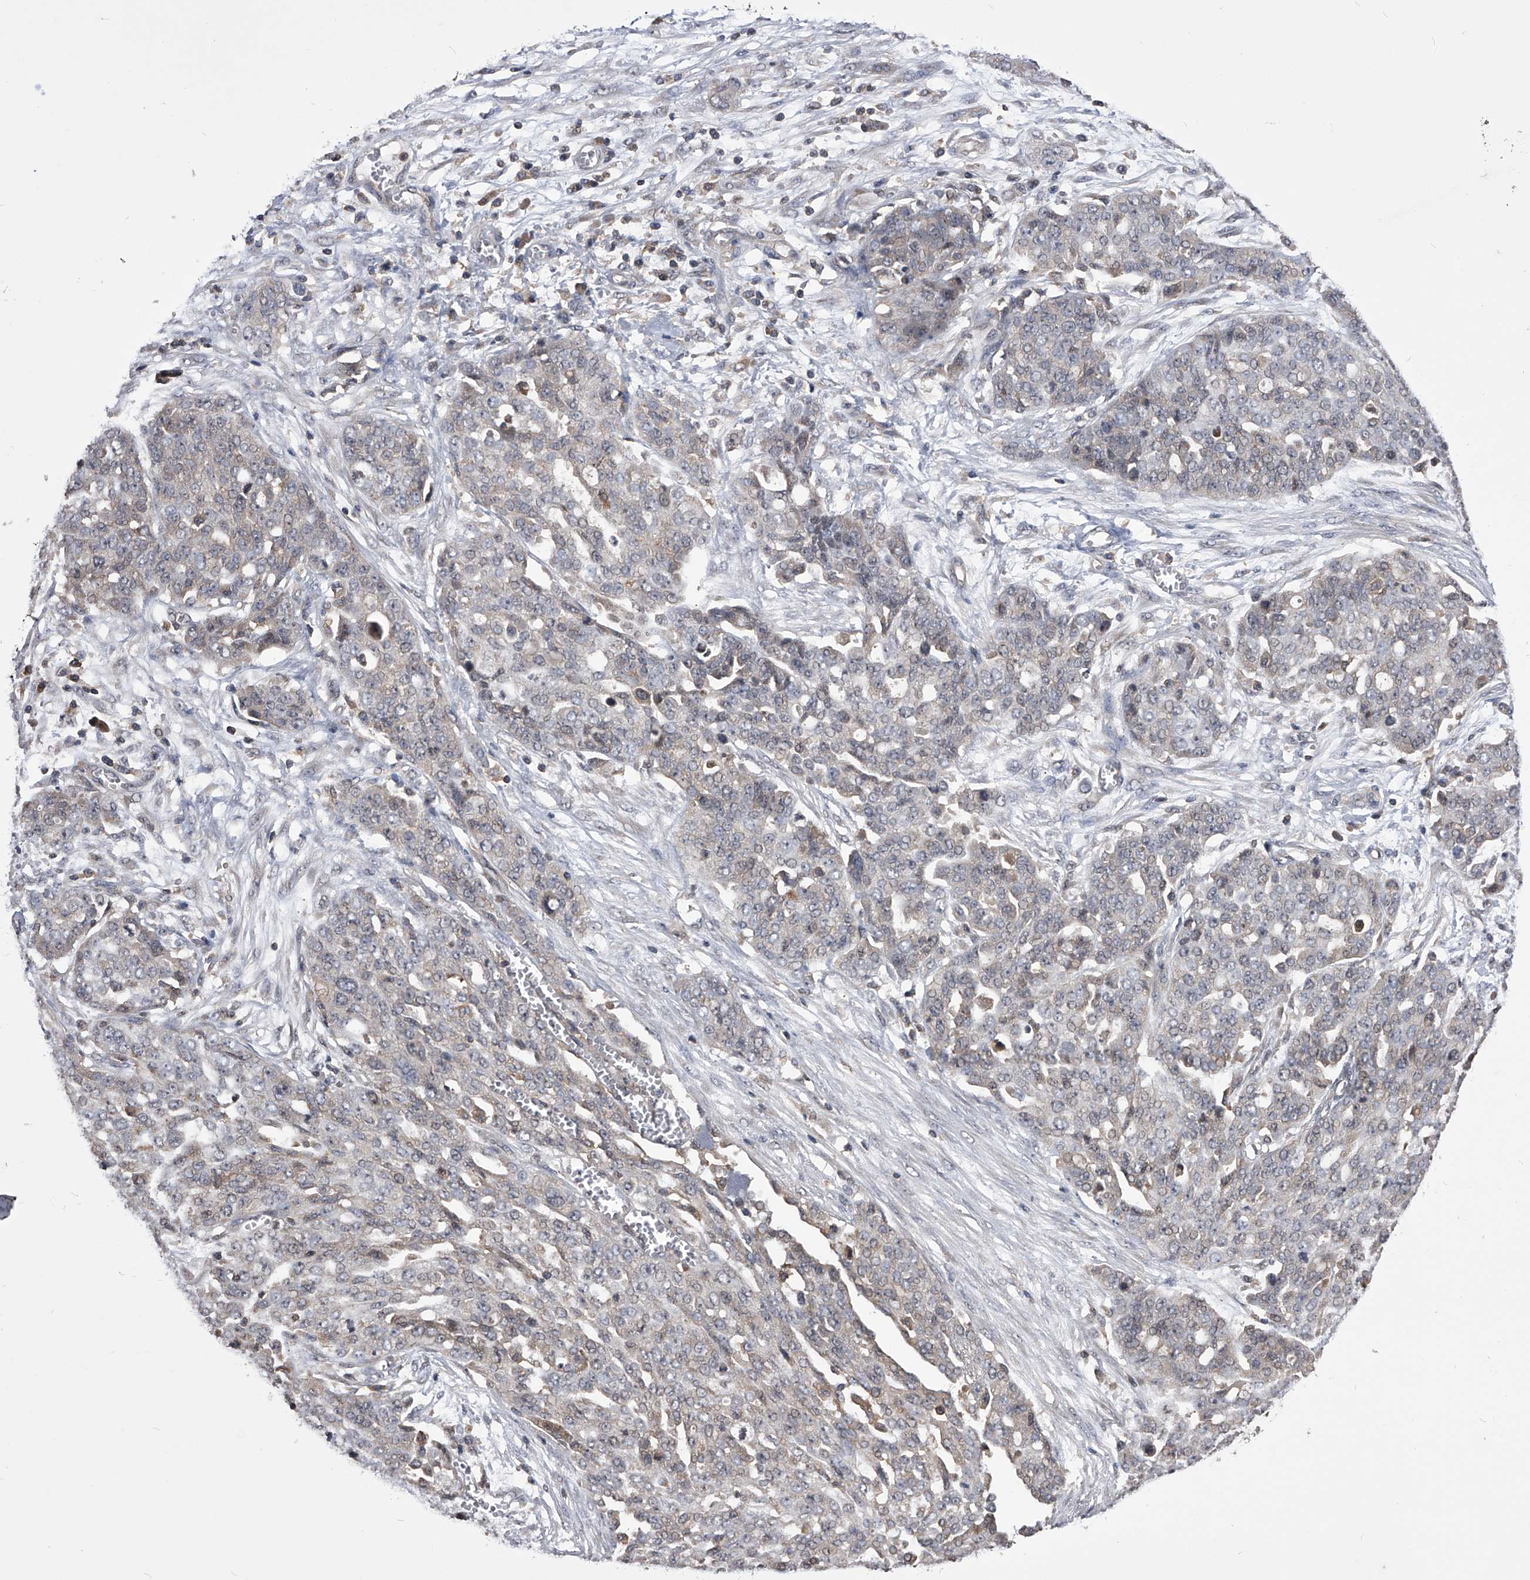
{"staining": {"intensity": "weak", "quantity": "<25%", "location": "cytoplasmic/membranous"}, "tissue": "ovarian cancer", "cell_type": "Tumor cells", "image_type": "cancer", "snomed": [{"axis": "morphology", "description": "Cystadenocarcinoma, serous, NOS"}, {"axis": "topography", "description": "Soft tissue"}, {"axis": "topography", "description": "Ovary"}], "caption": "Photomicrograph shows no significant protein expression in tumor cells of ovarian serous cystadenocarcinoma. (DAB (3,3'-diaminobenzidine) IHC, high magnification).", "gene": "PAN3", "patient": {"sex": "female", "age": 57}}